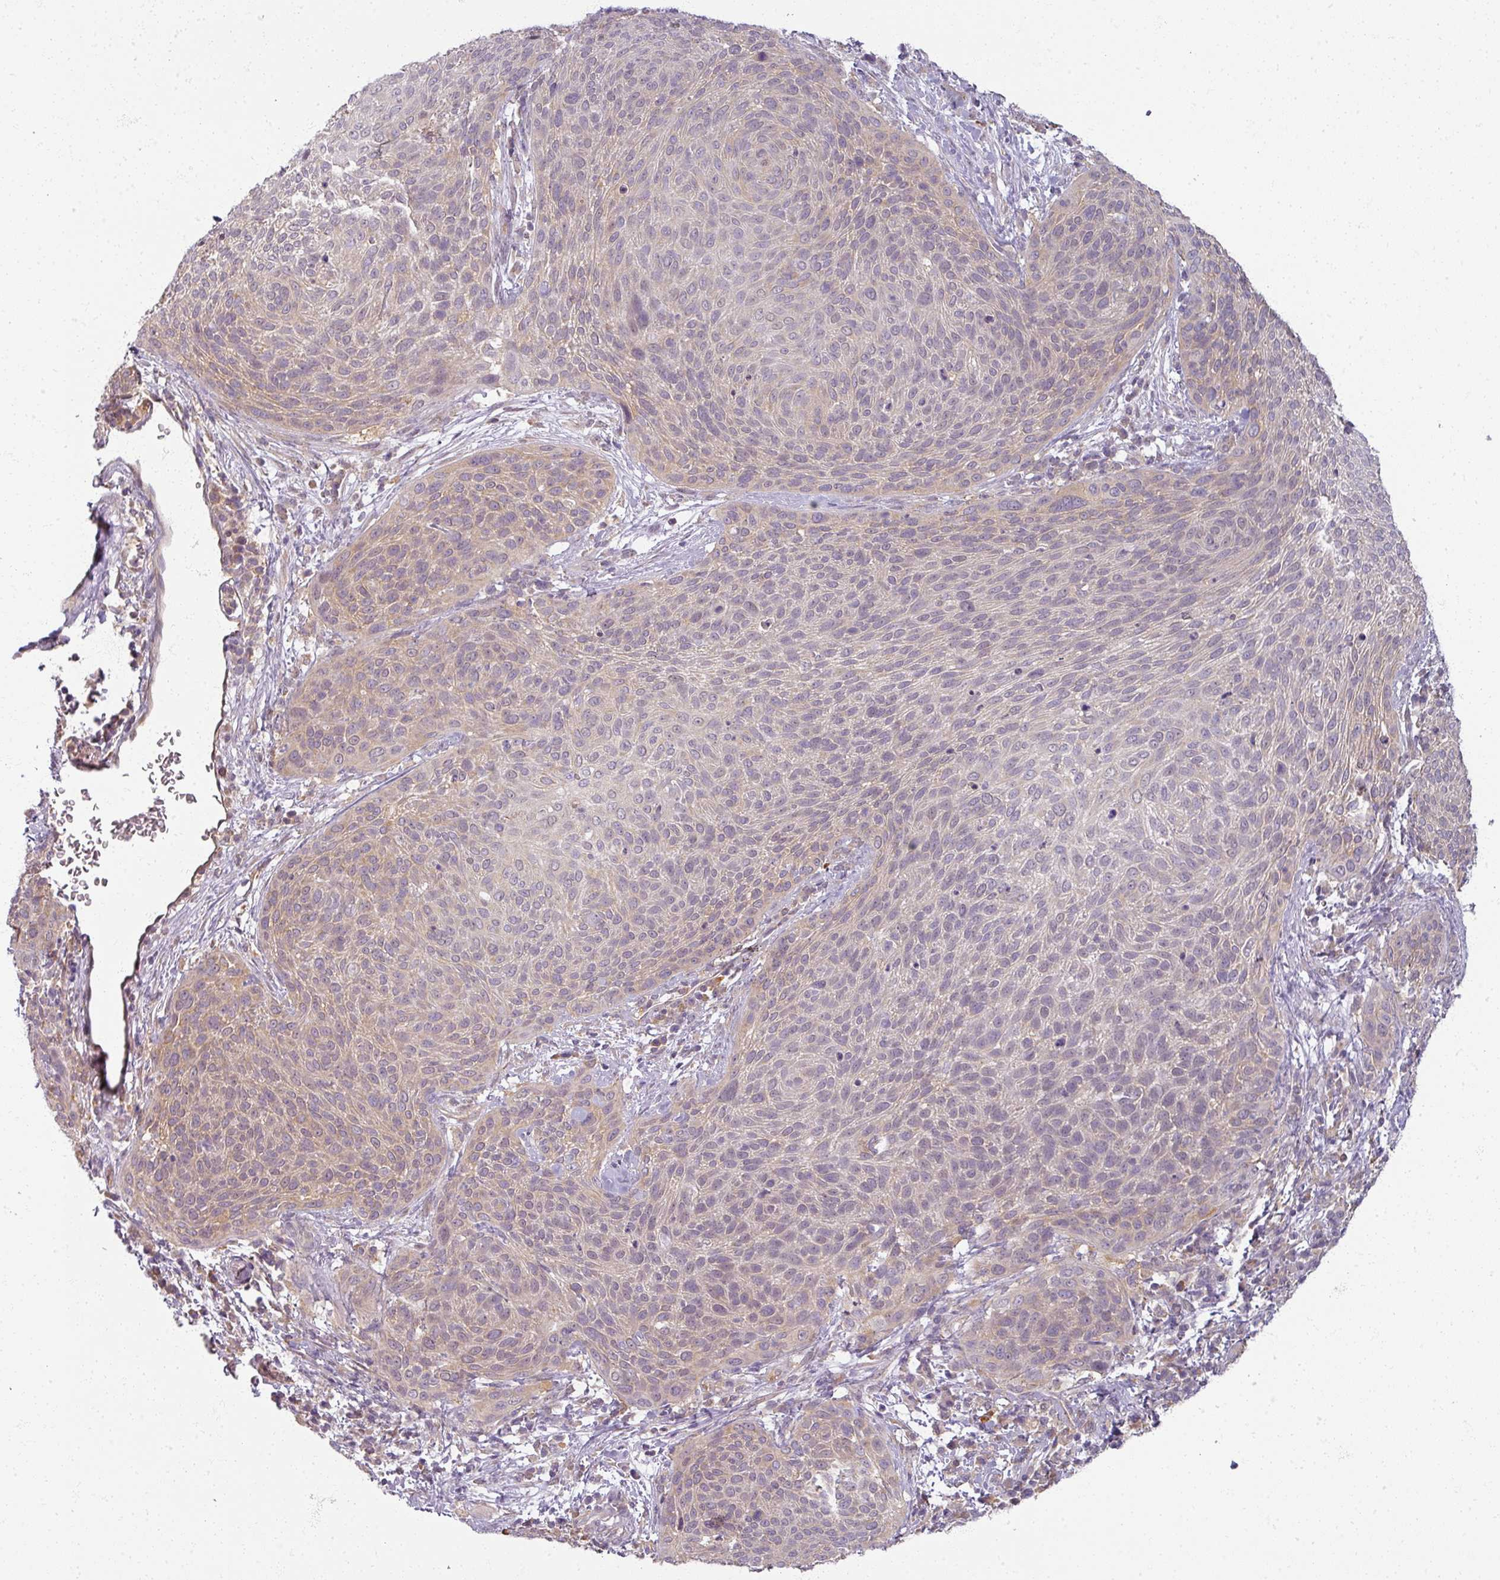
{"staining": {"intensity": "weak", "quantity": "25%-75%", "location": "cytoplasmic/membranous"}, "tissue": "cervical cancer", "cell_type": "Tumor cells", "image_type": "cancer", "snomed": [{"axis": "morphology", "description": "Squamous cell carcinoma, NOS"}, {"axis": "topography", "description": "Cervix"}], "caption": "Immunohistochemical staining of cervical cancer (squamous cell carcinoma) demonstrates weak cytoplasmic/membranous protein expression in about 25%-75% of tumor cells. The protein of interest is shown in brown color, while the nuclei are stained blue.", "gene": "AGPAT4", "patient": {"sex": "female", "age": 31}}